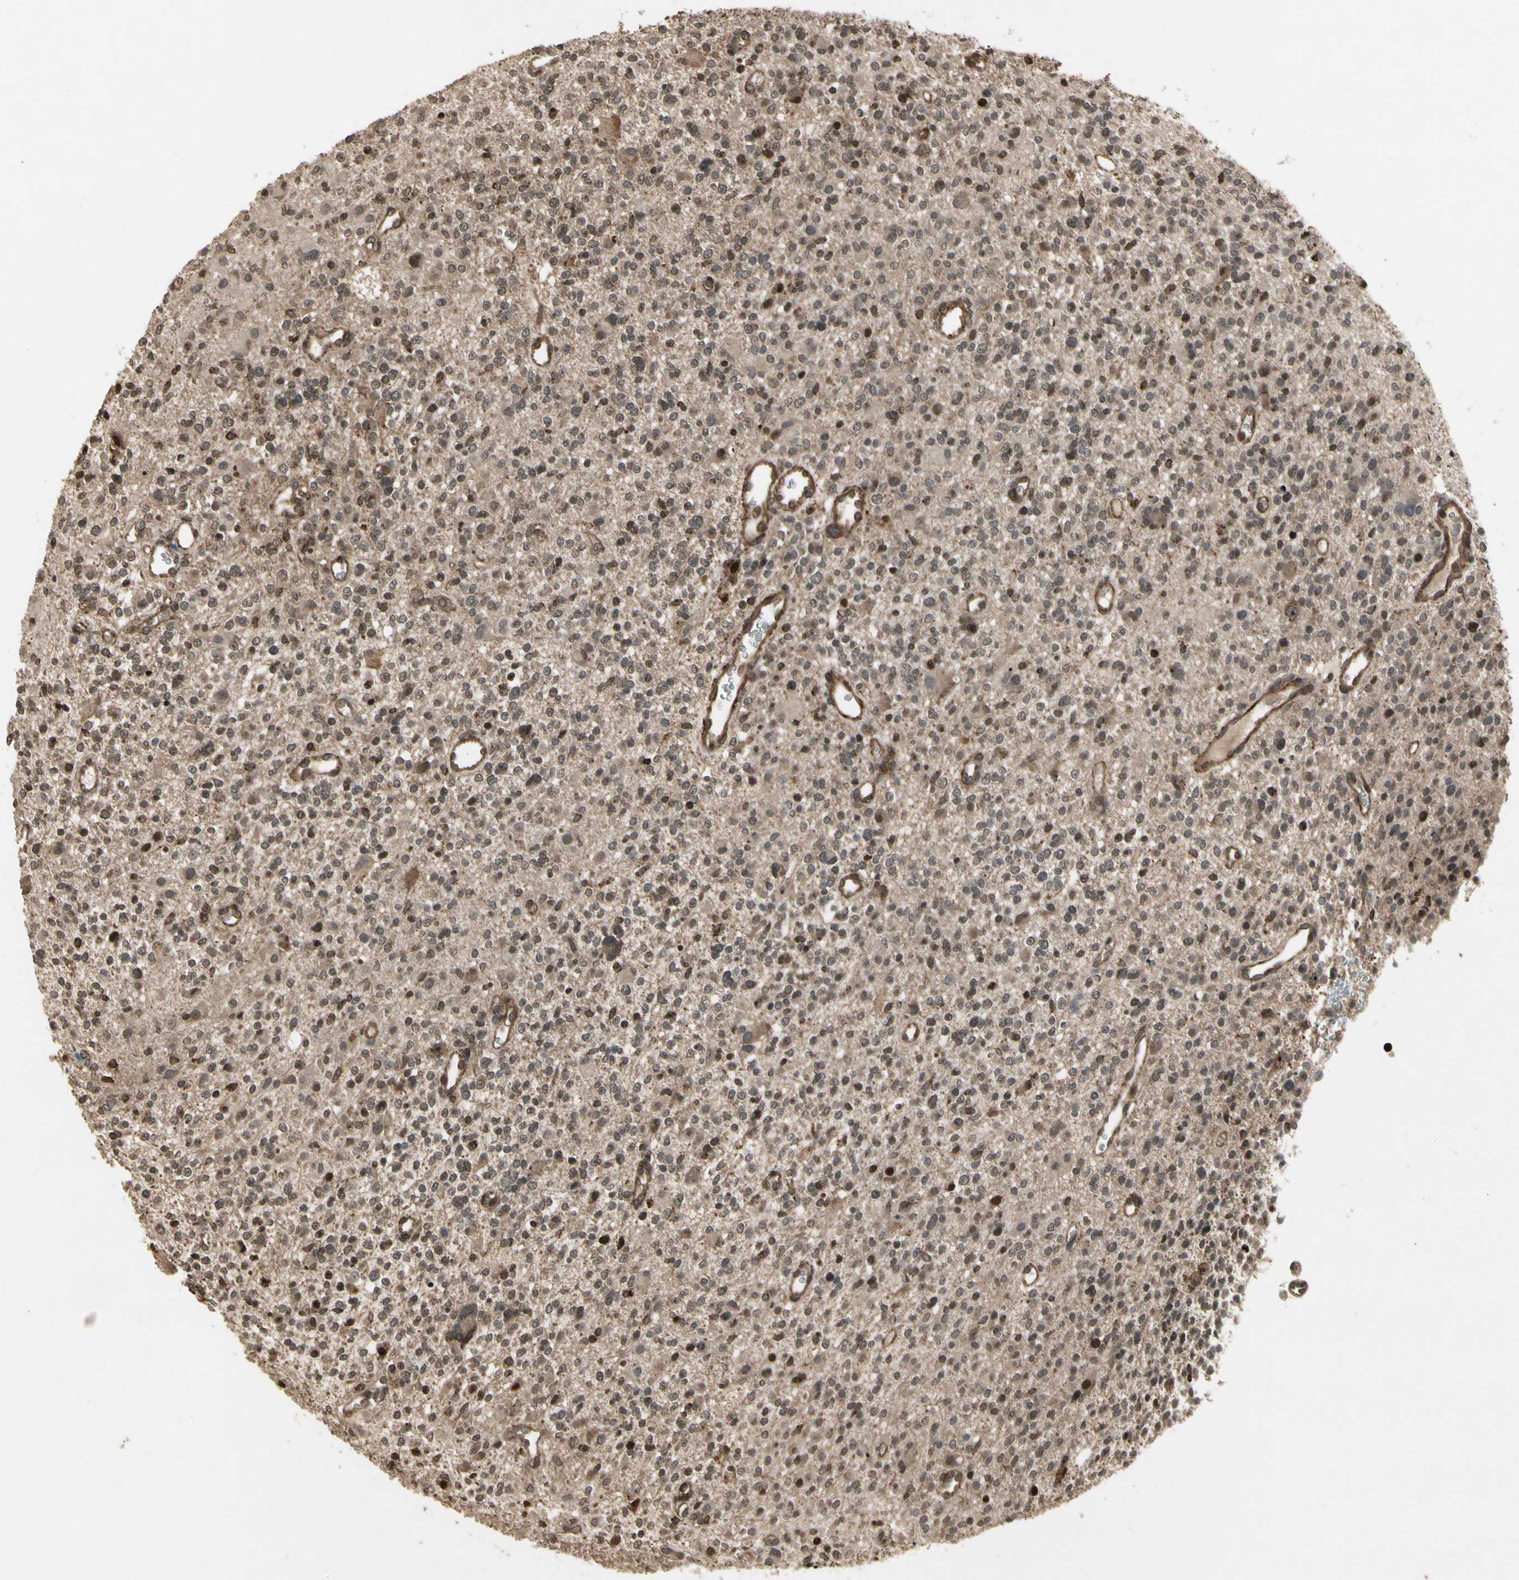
{"staining": {"intensity": "strong", "quantity": "25%-75%", "location": "nuclear"}, "tissue": "glioma", "cell_type": "Tumor cells", "image_type": "cancer", "snomed": [{"axis": "morphology", "description": "Glioma, malignant, High grade"}, {"axis": "topography", "description": "Brain"}], "caption": "Glioma stained with immunohistochemistry (IHC) reveals strong nuclear positivity in approximately 25%-75% of tumor cells. The staining was performed using DAB to visualize the protein expression in brown, while the nuclei were stained in blue with hematoxylin (Magnification: 20x).", "gene": "GLRX", "patient": {"sex": "male", "age": 48}}